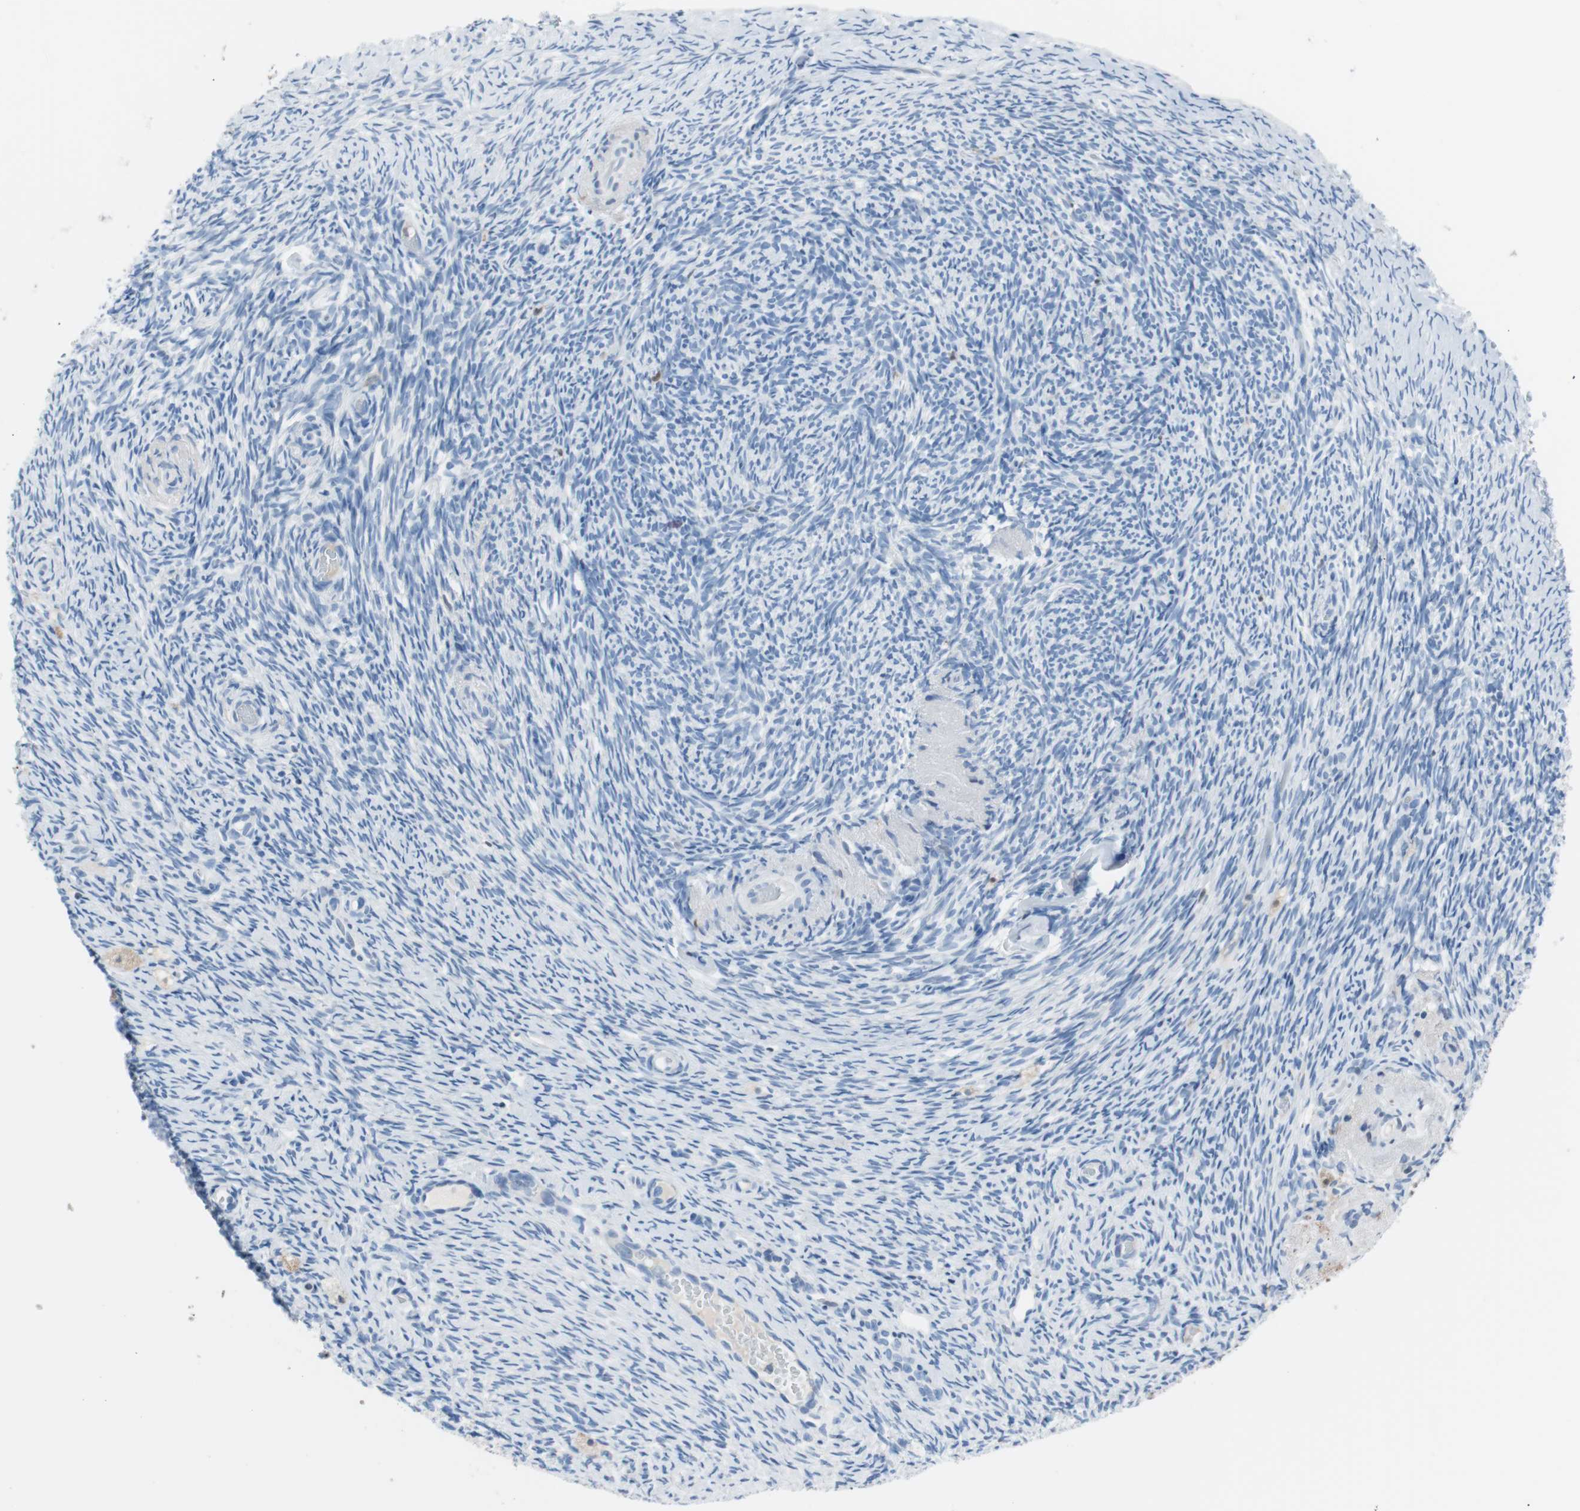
{"staining": {"intensity": "negative", "quantity": "none", "location": "none"}, "tissue": "ovary", "cell_type": "Ovarian stroma cells", "image_type": "normal", "snomed": [{"axis": "morphology", "description": "Normal tissue, NOS"}, {"axis": "topography", "description": "Ovary"}], "caption": "DAB (3,3'-diaminobenzidine) immunohistochemical staining of benign human ovary shows no significant staining in ovarian stroma cells.", "gene": "IL18", "patient": {"sex": "female", "age": 60}}